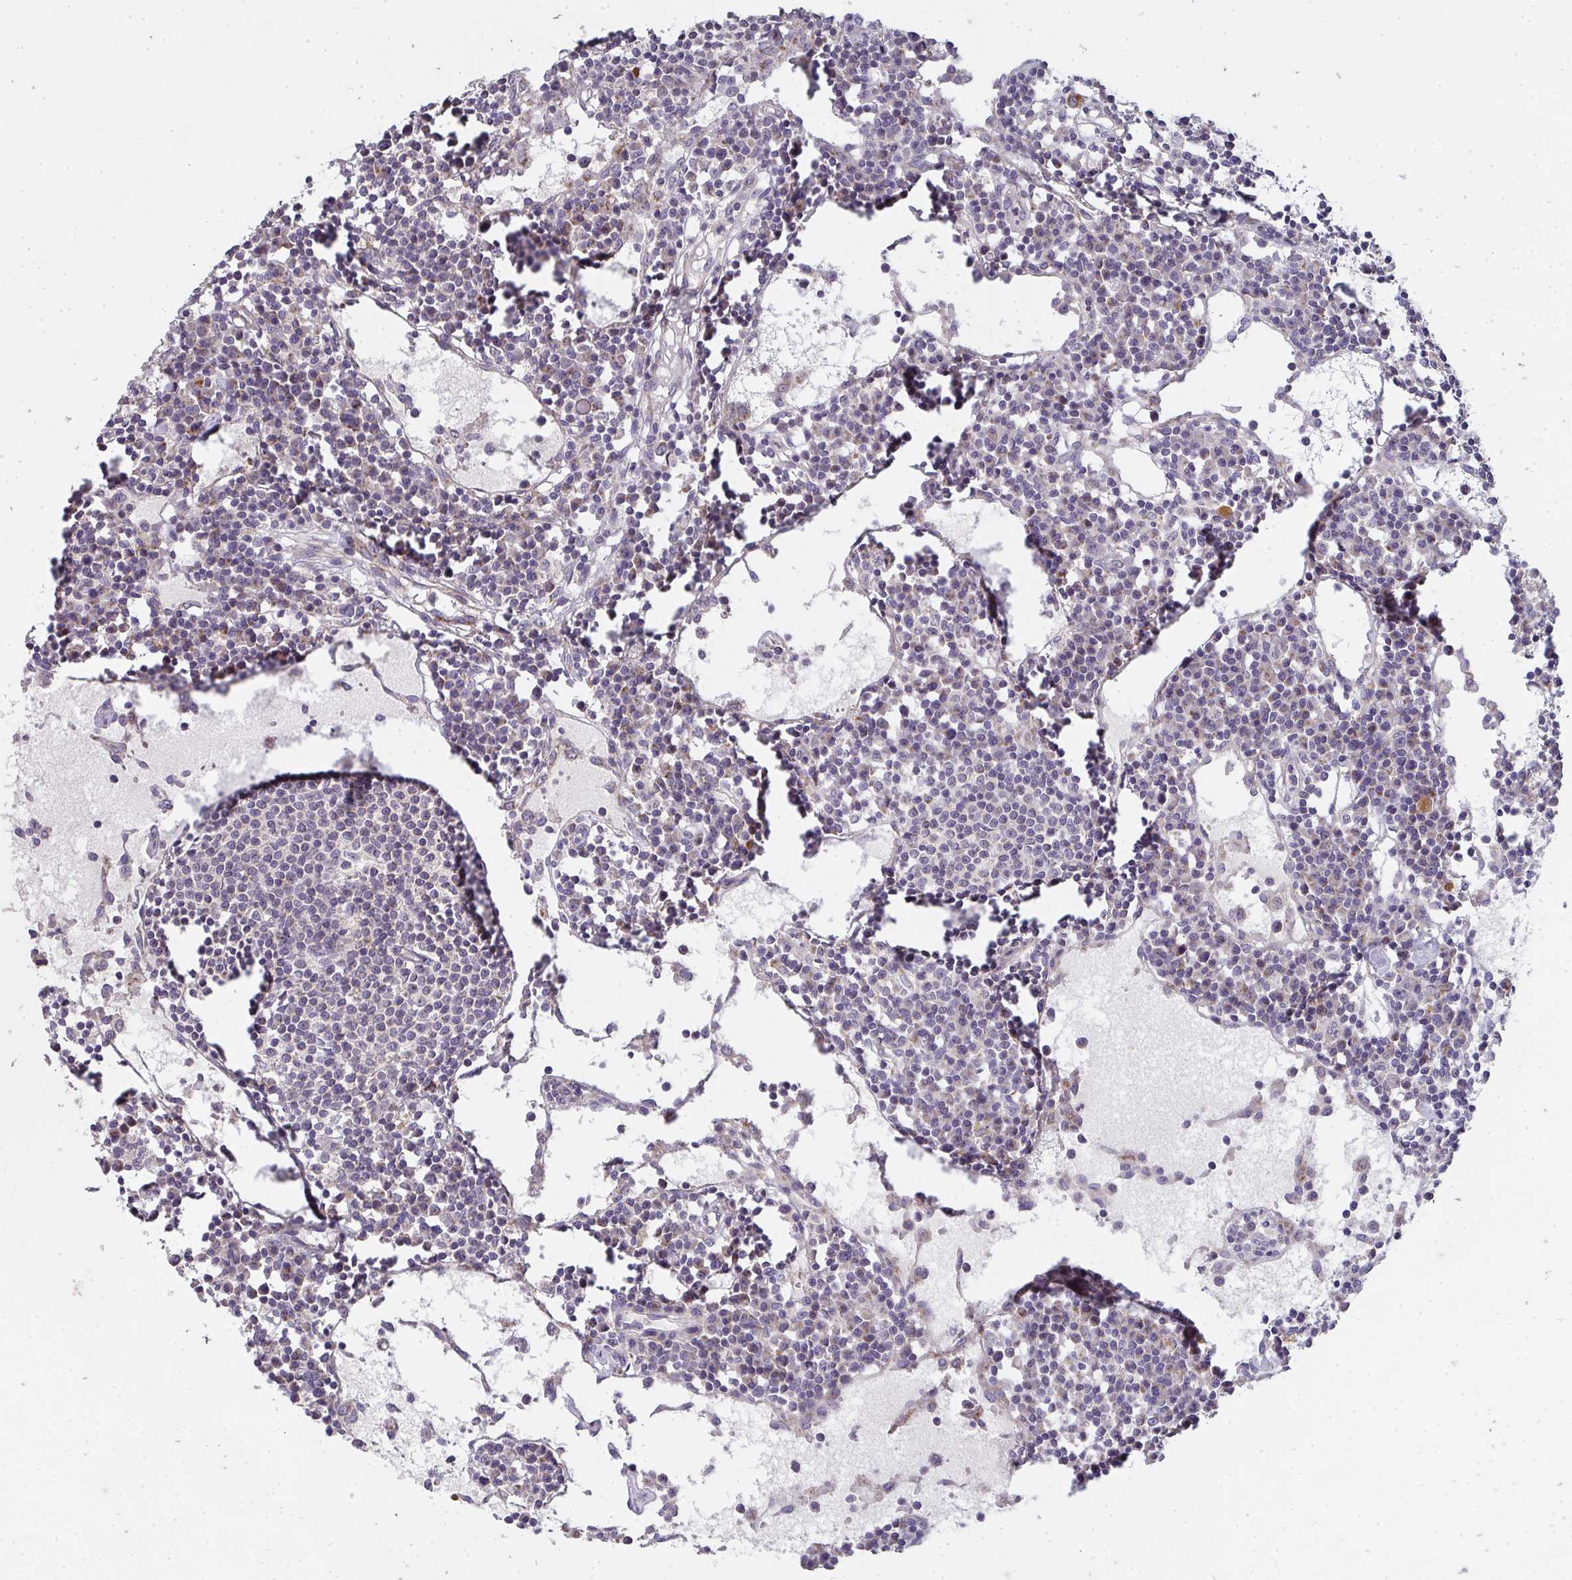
{"staining": {"intensity": "weak", "quantity": "<25%", "location": "cytoplasmic/membranous"}, "tissue": "lymph node", "cell_type": "Germinal center cells", "image_type": "normal", "snomed": [{"axis": "morphology", "description": "Normal tissue, NOS"}, {"axis": "topography", "description": "Lymph node"}], "caption": "This is a histopathology image of immunohistochemistry (IHC) staining of normal lymph node, which shows no expression in germinal center cells.", "gene": "TMEM219", "patient": {"sex": "female", "age": 78}}